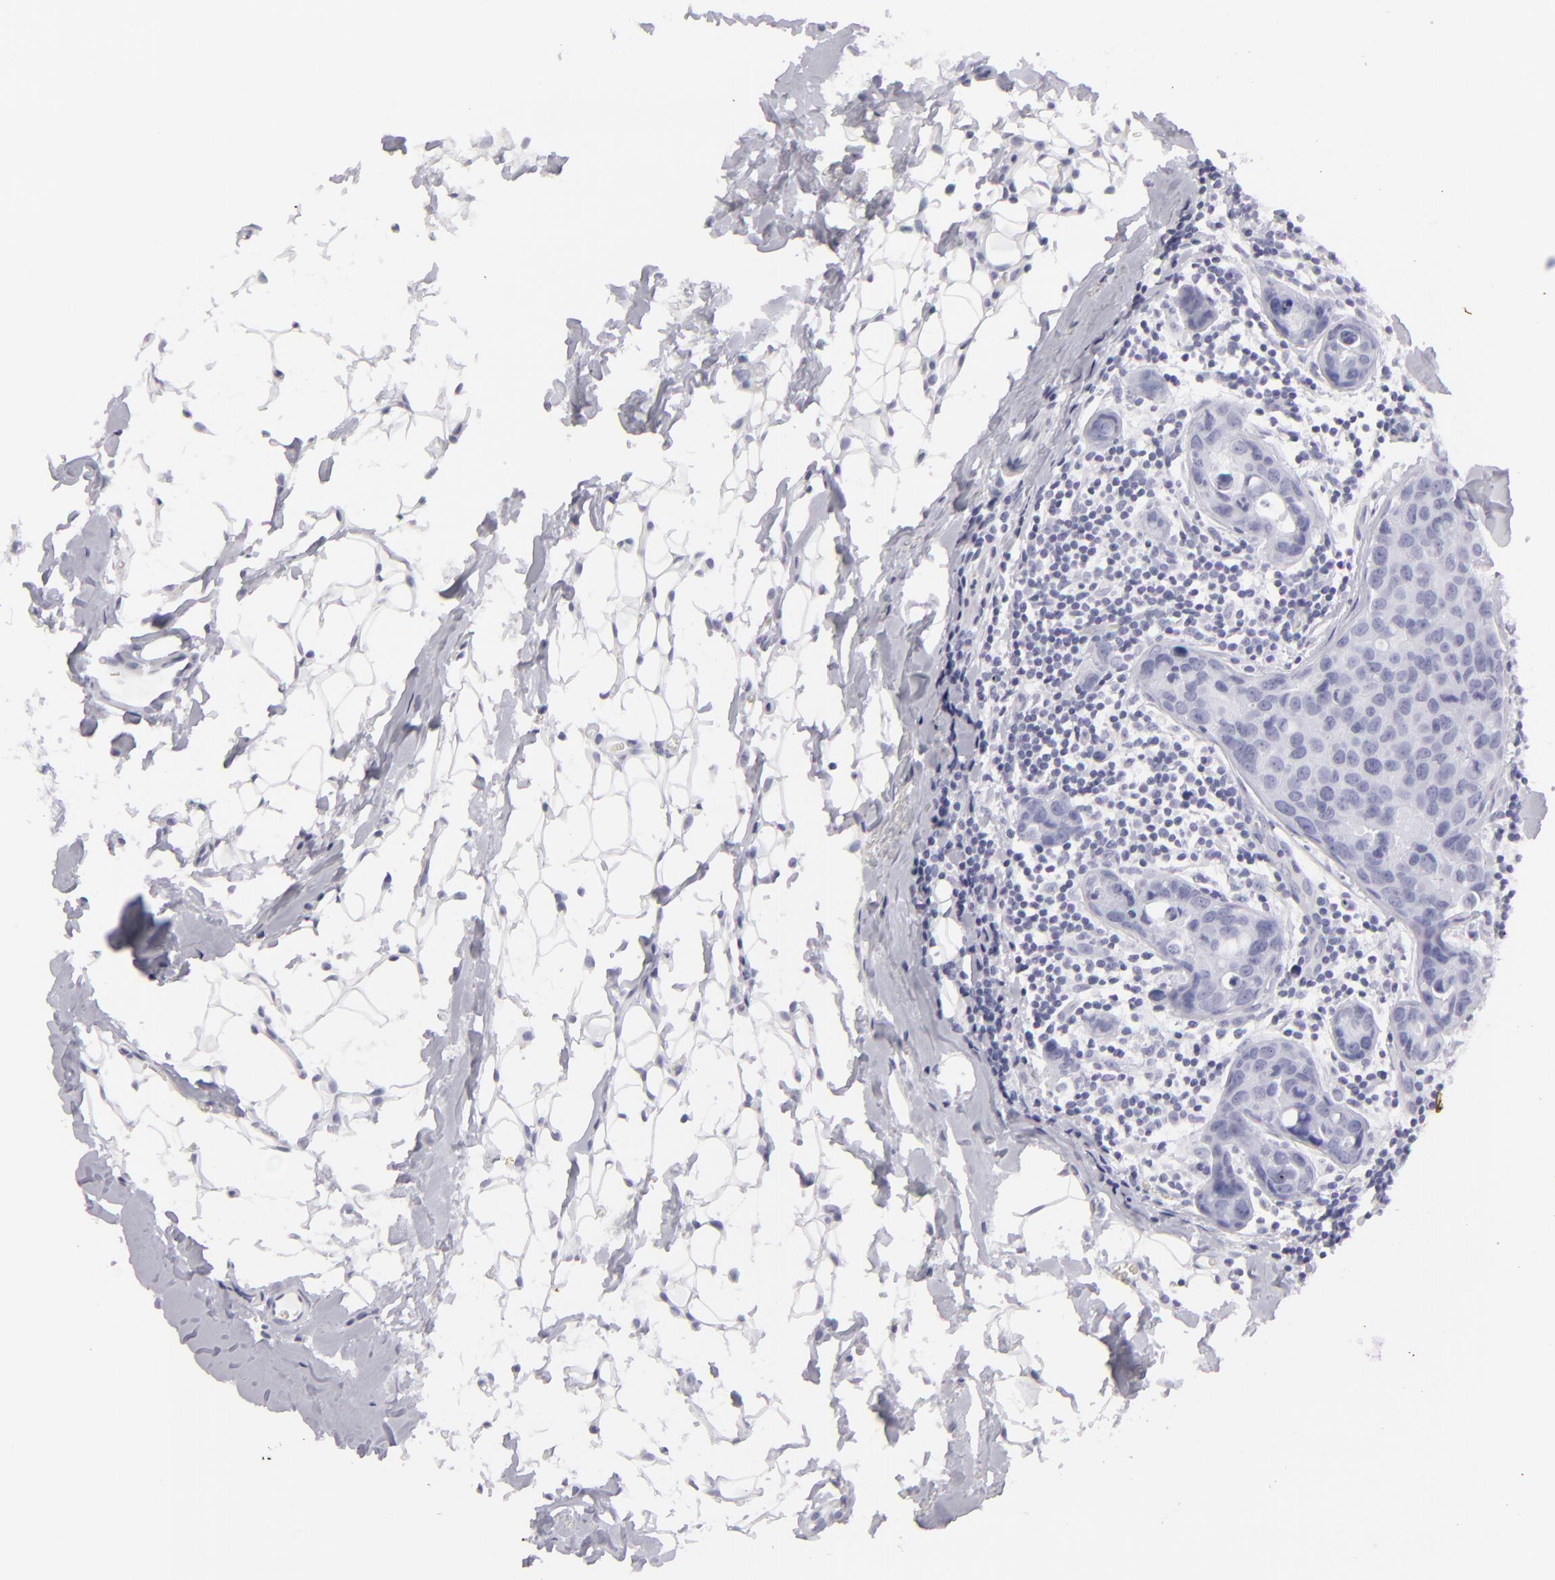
{"staining": {"intensity": "negative", "quantity": "none", "location": "none"}, "tissue": "breast cancer", "cell_type": "Tumor cells", "image_type": "cancer", "snomed": [{"axis": "morphology", "description": "Duct carcinoma"}, {"axis": "topography", "description": "Breast"}], "caption": "IHC histopathology image of human invasive ductal carcinoma (breast) stained for a protein (brown), which reveals no expression in tumor cells.", "gene": "KRT1", "patient": {"sex": "female", "age": 24}}